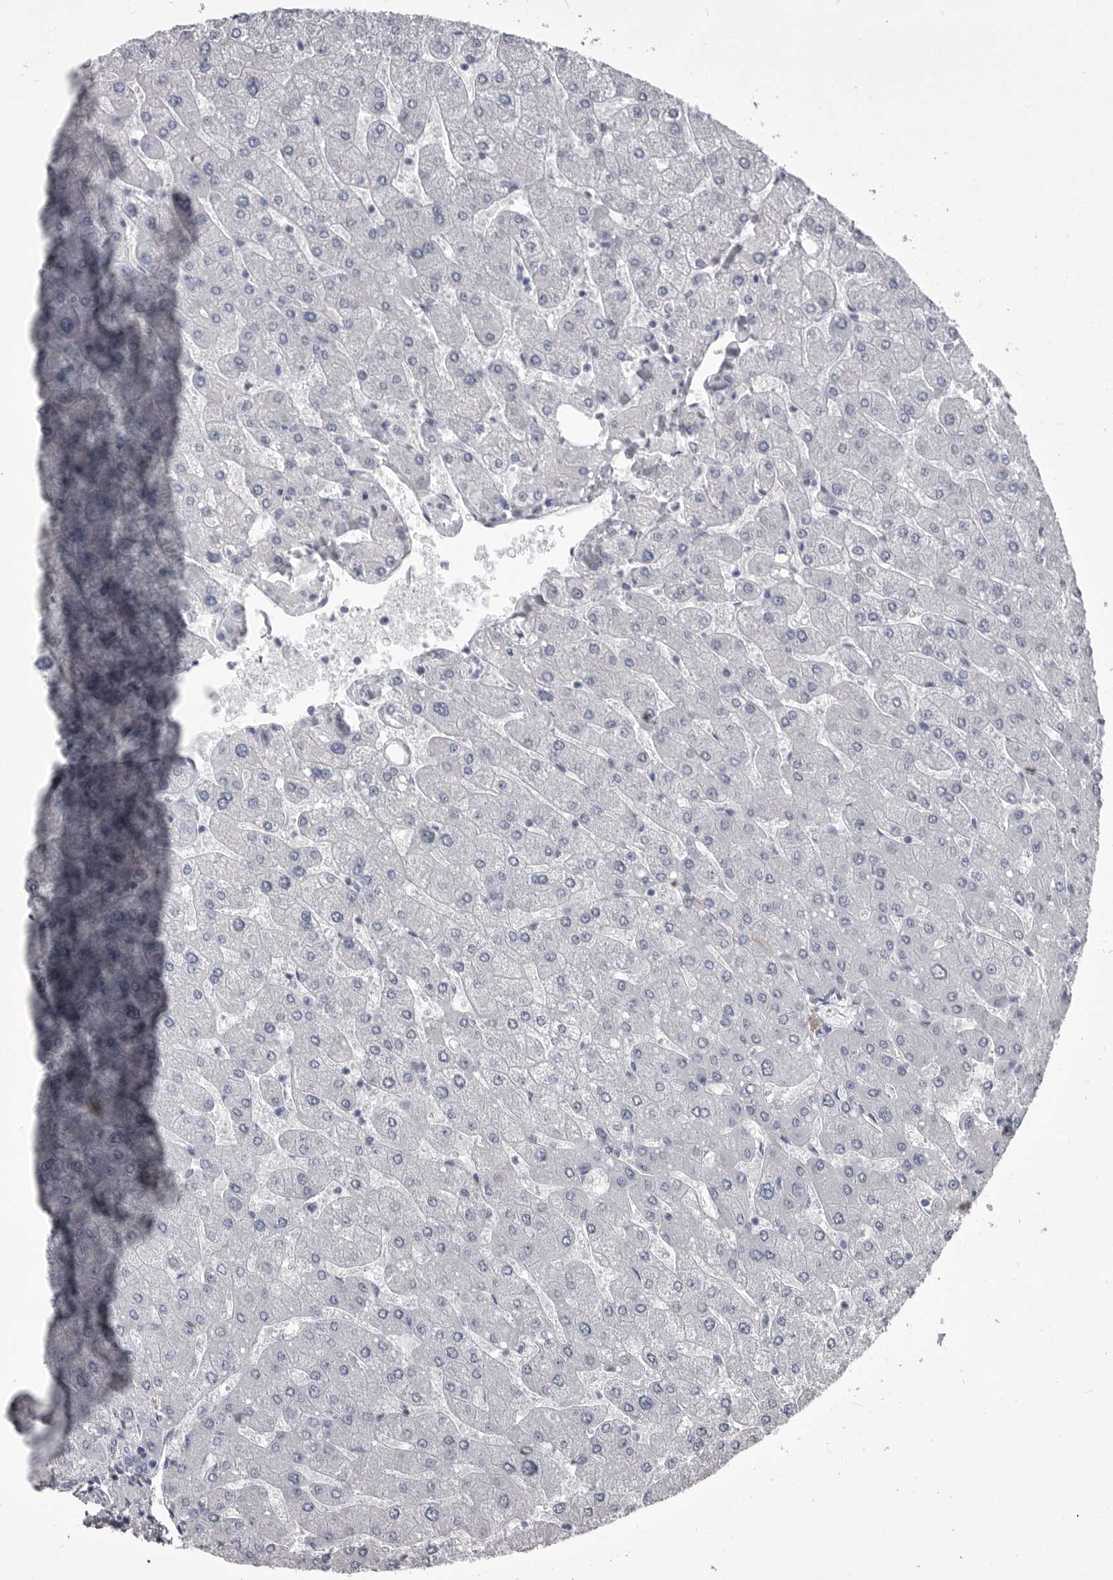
{"staining": {"intensity": "negative", "quantity": "none", "location": "none"}, "tissue": "liver", "cell_type": "Cholangiocytes", "image_type": "normal", "snomed": [{"axis": "morphology", "description": "Normal tissue, NOS"}, {"axis": "topography", "description": "Liver"}], "caption": "Protein analysis of normal liver demonstrates no significant staining in cholangiocytes.", "gene": "ANK2", "patient": {"sex": "male", "age": 55}}